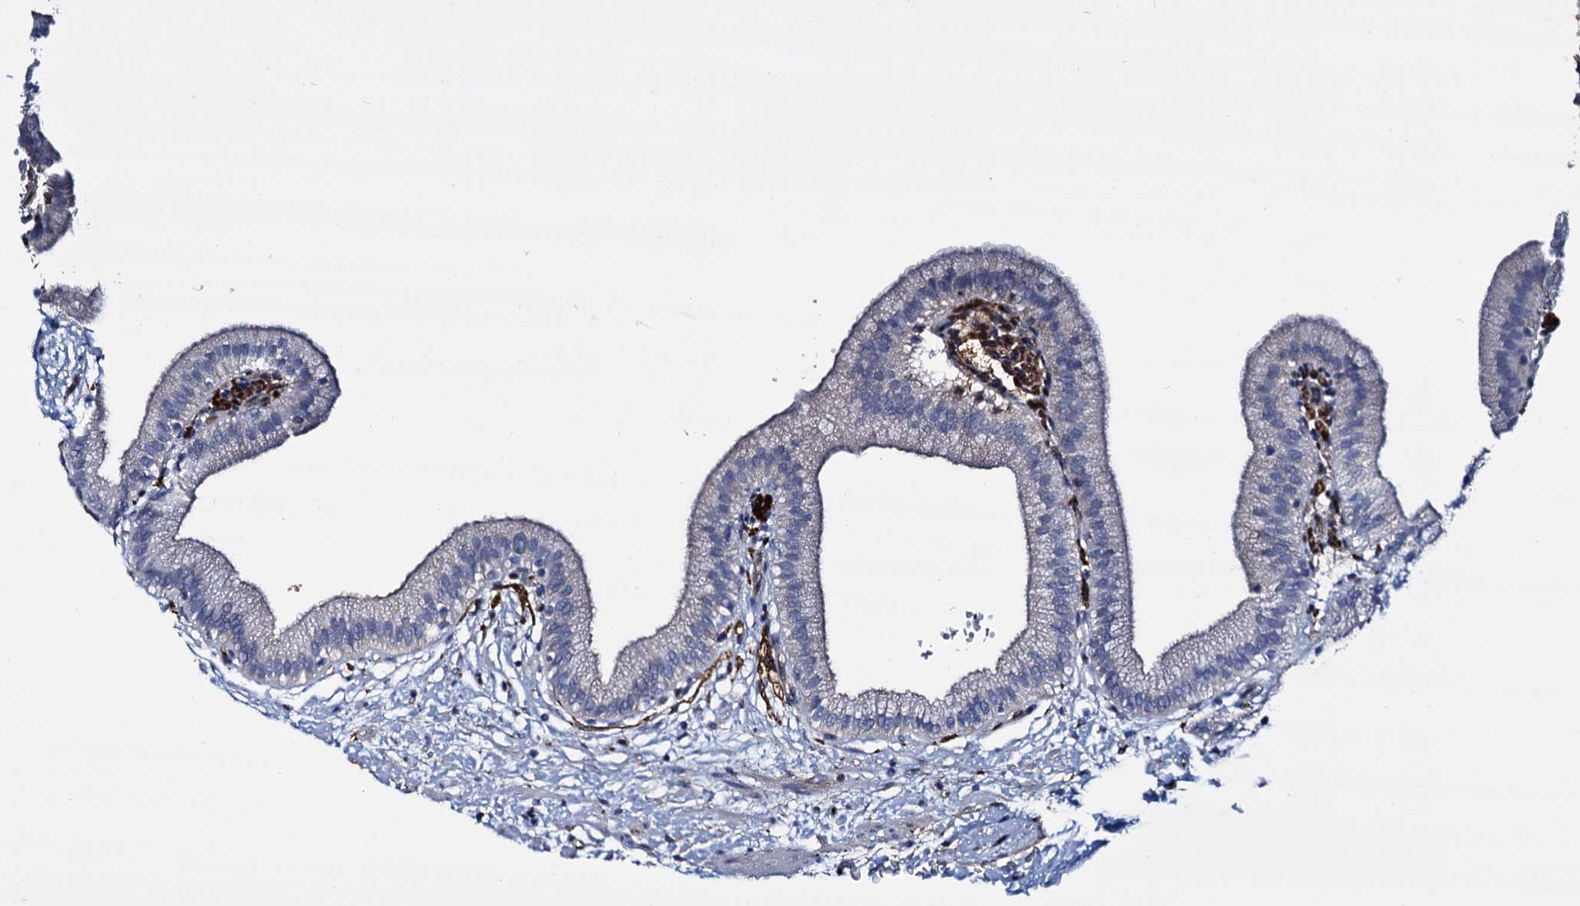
{"staining": {"intensity": "negative", "quantity": "none", "location": "none"}, "tissue": "gallbladder", "cell_type": "Glandular cells", "image_type": "normal", "snomed": [{"axis": "morphology", "description": "Normal tissue, NOS"}, {"axis": "topography", "description": "Gallbladder"}], "caption": "Glandular cells are negative for brown protein staining in unremarkable gallbladder. (Stains: DAB immunohistochemistry (IHC) with hematoxylin counter stain, Microscopy: brightfield microscopy at high magnification).", "gene": "STXBP1", "patient": {"sex": "male", "age": 55}}